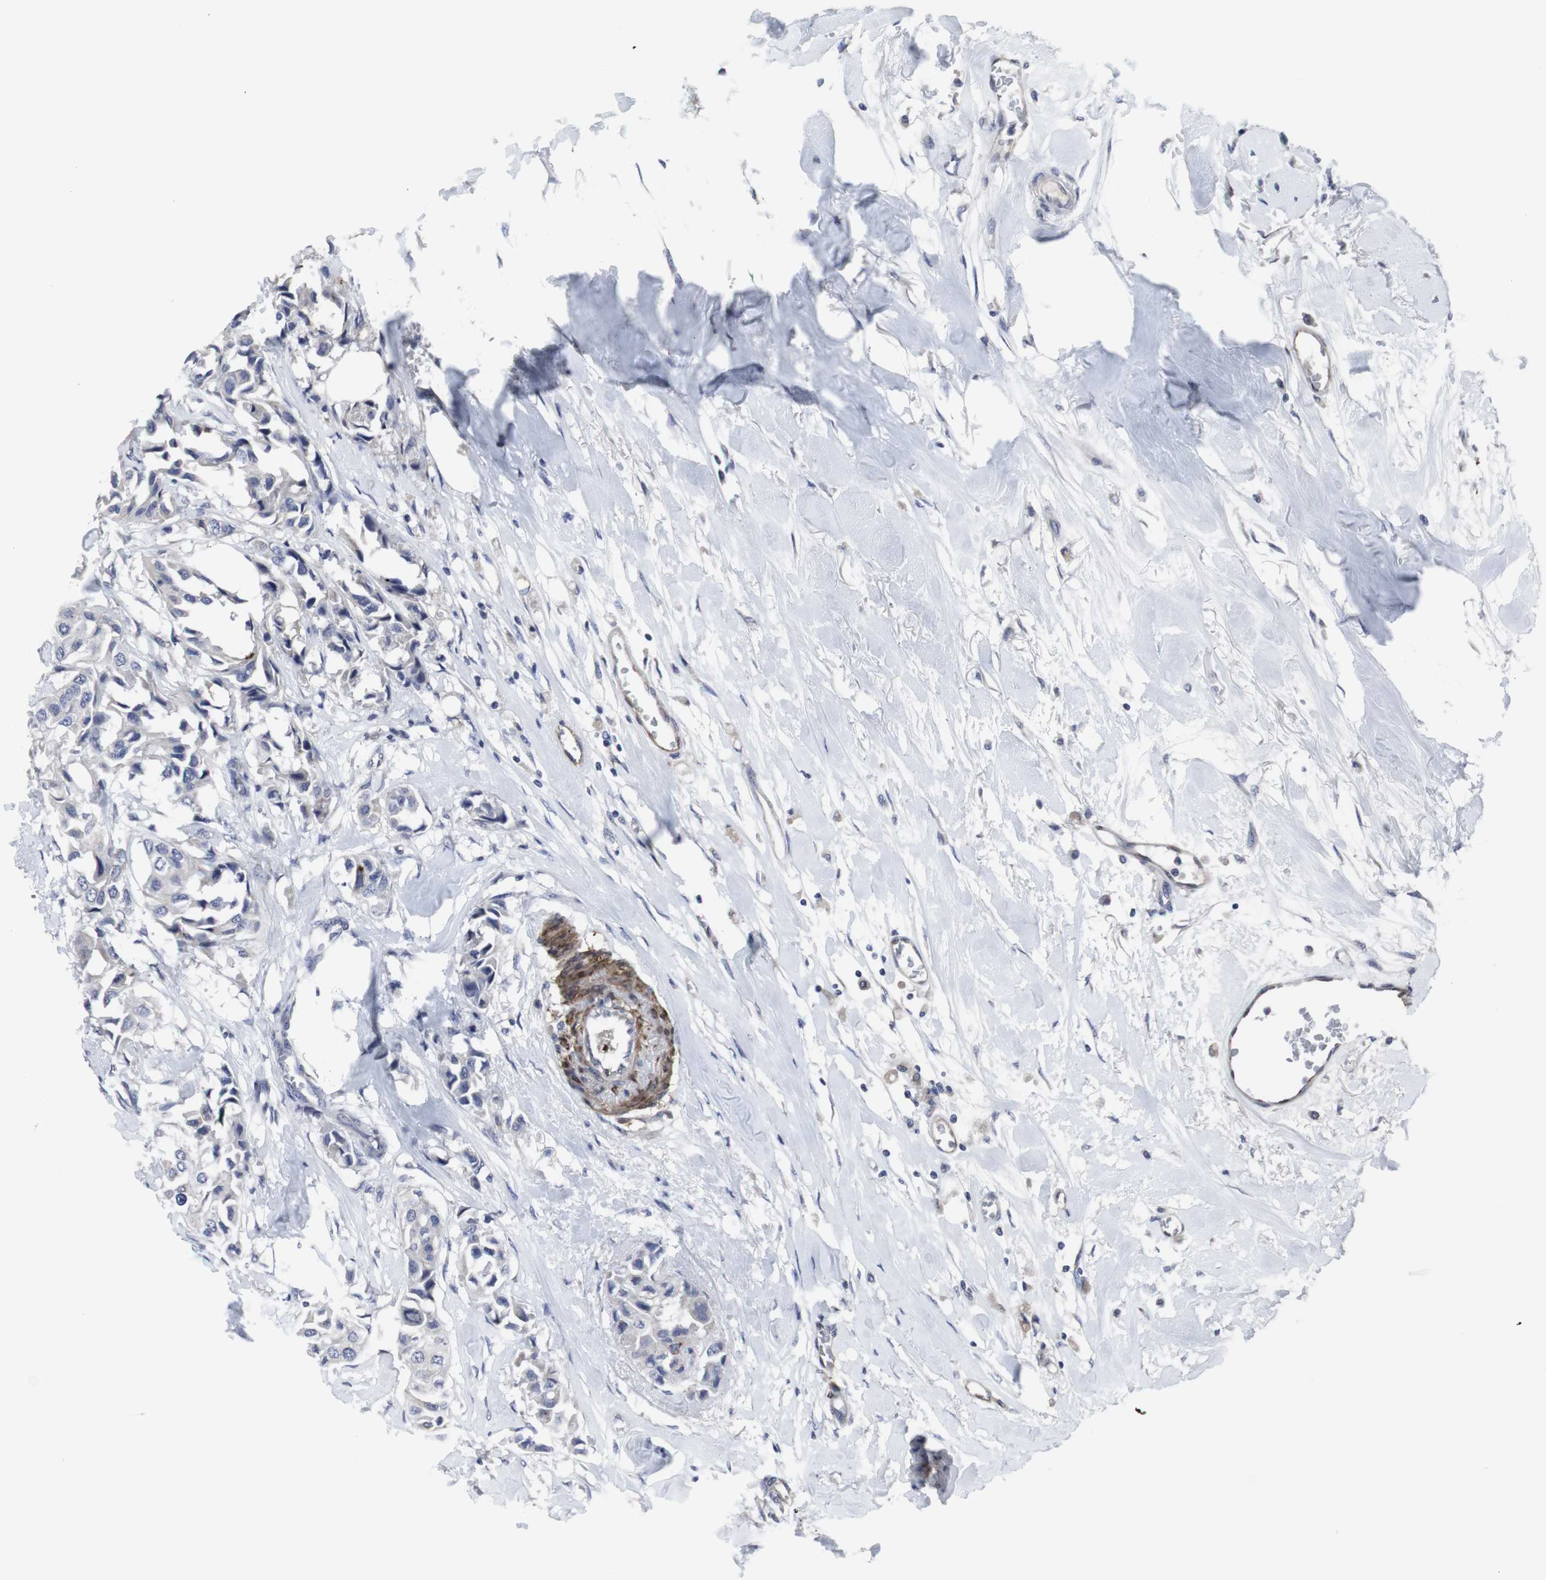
{"staining": {"intensity": "negative", "quantity": "none", "location": "none"}, "tissue": "breast cancer", "cell_type": "Tumor cells", "image_type": "cancer", "snomed": [{"axis": "morphology", "description": "Duct carcinoma"}, {"axis": "topography", "description": "Breast"}], "caption": "Tumor cells show no significant protein expression in breast cancer (intraductal carcinoma).", "gene": "SNCG", "patient": {"sex": "female", "age": 80}}